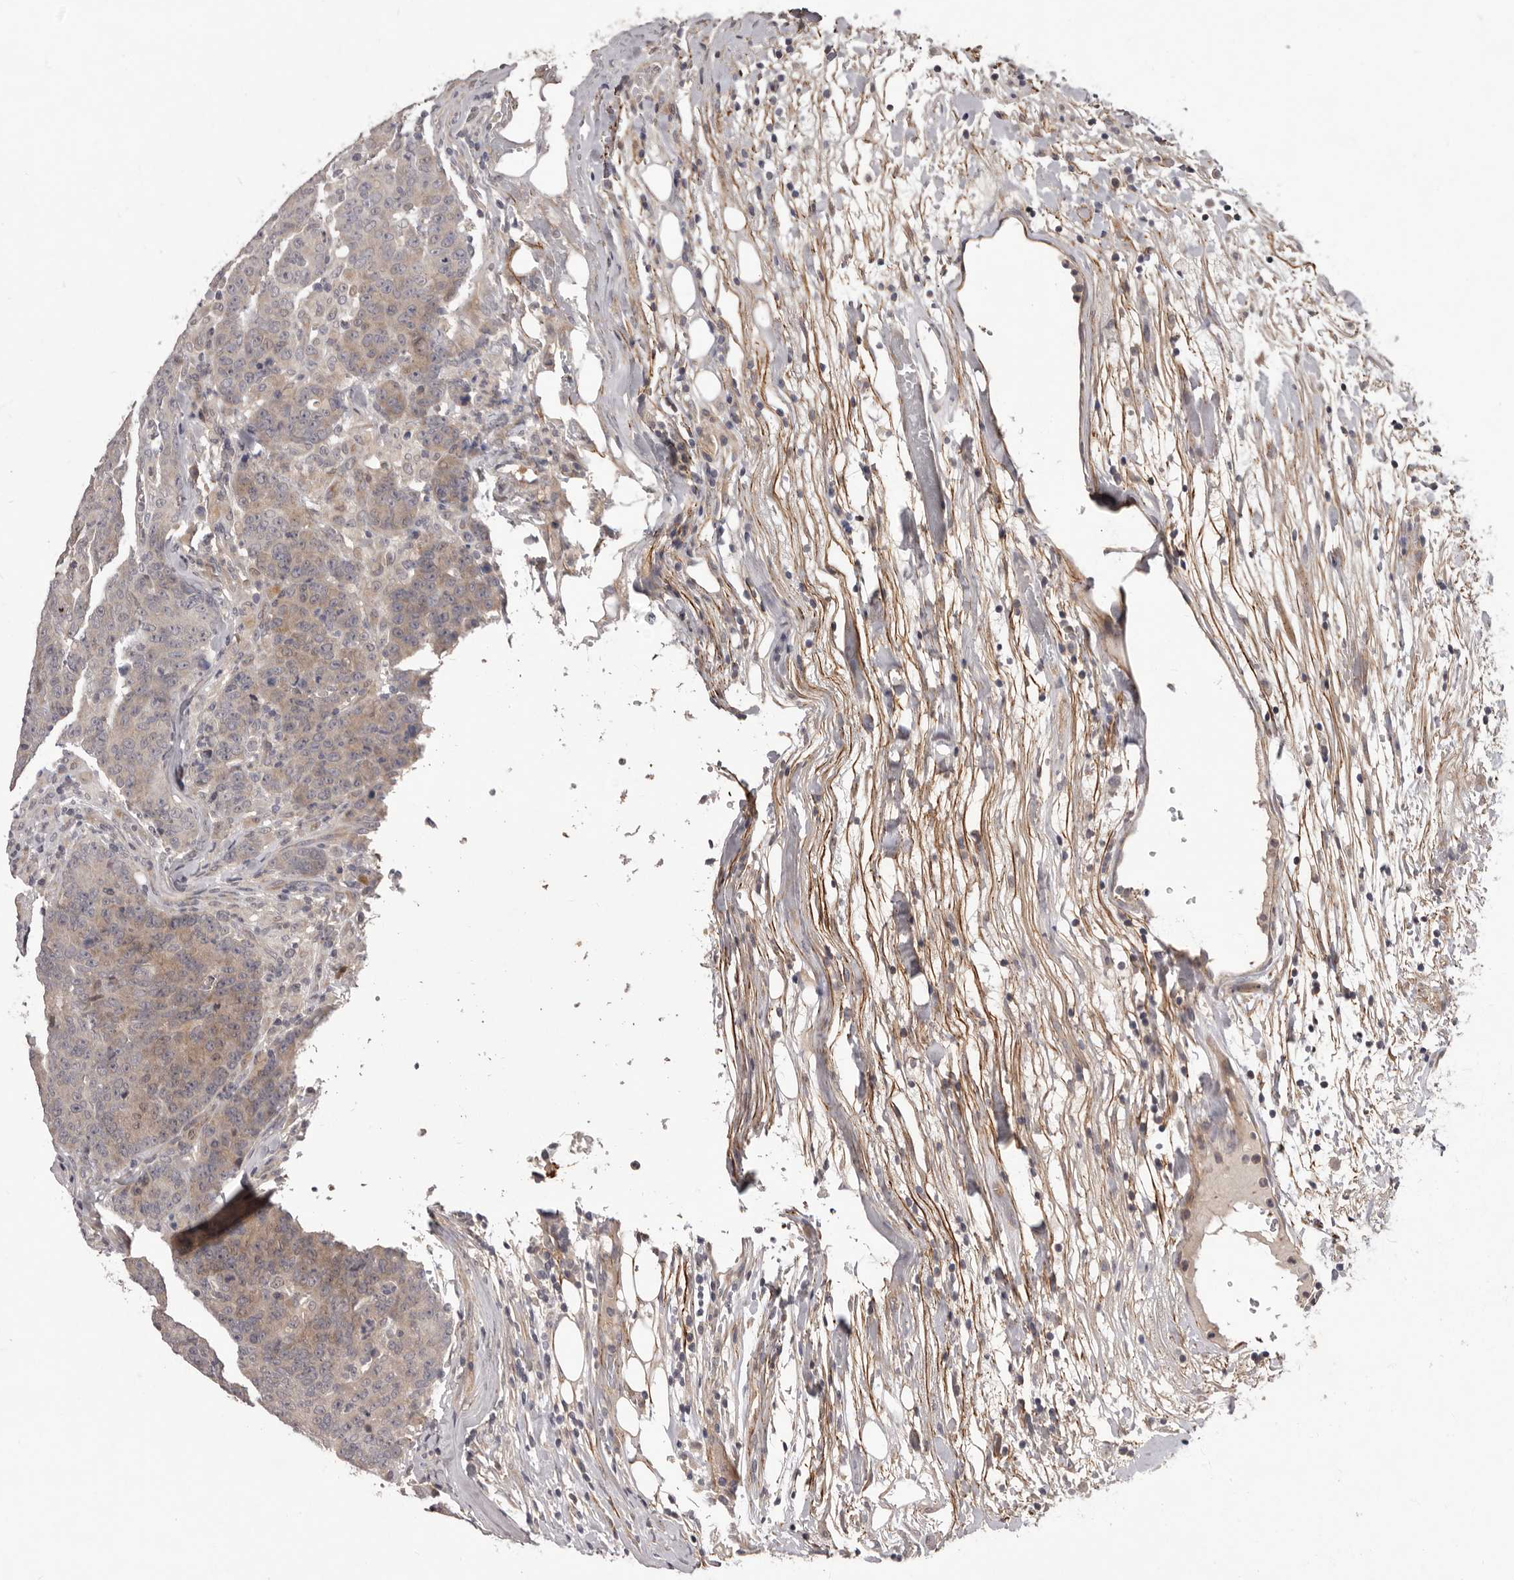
{"staining": {"intensity": "weak", "quantity": "<25%", "location": "cytoplasmic/membranous"}, "tissue": "colorectal cancer", "cell_type": "Tumor cells", "image_type": "cancer", "snomed": [{"axis": "morphology", "description": "Adenocarcinoma, NOS"}, {"axis": "topography", "description": "Colon"}], "caption": "The immunohistochemistry (IHC) photomicrograph has no significant positivity in tumor cells of colorectal adenocarcinoma tissue.", "gene": "HBS1L", "patient": {"sex": "female", "age": 53}}